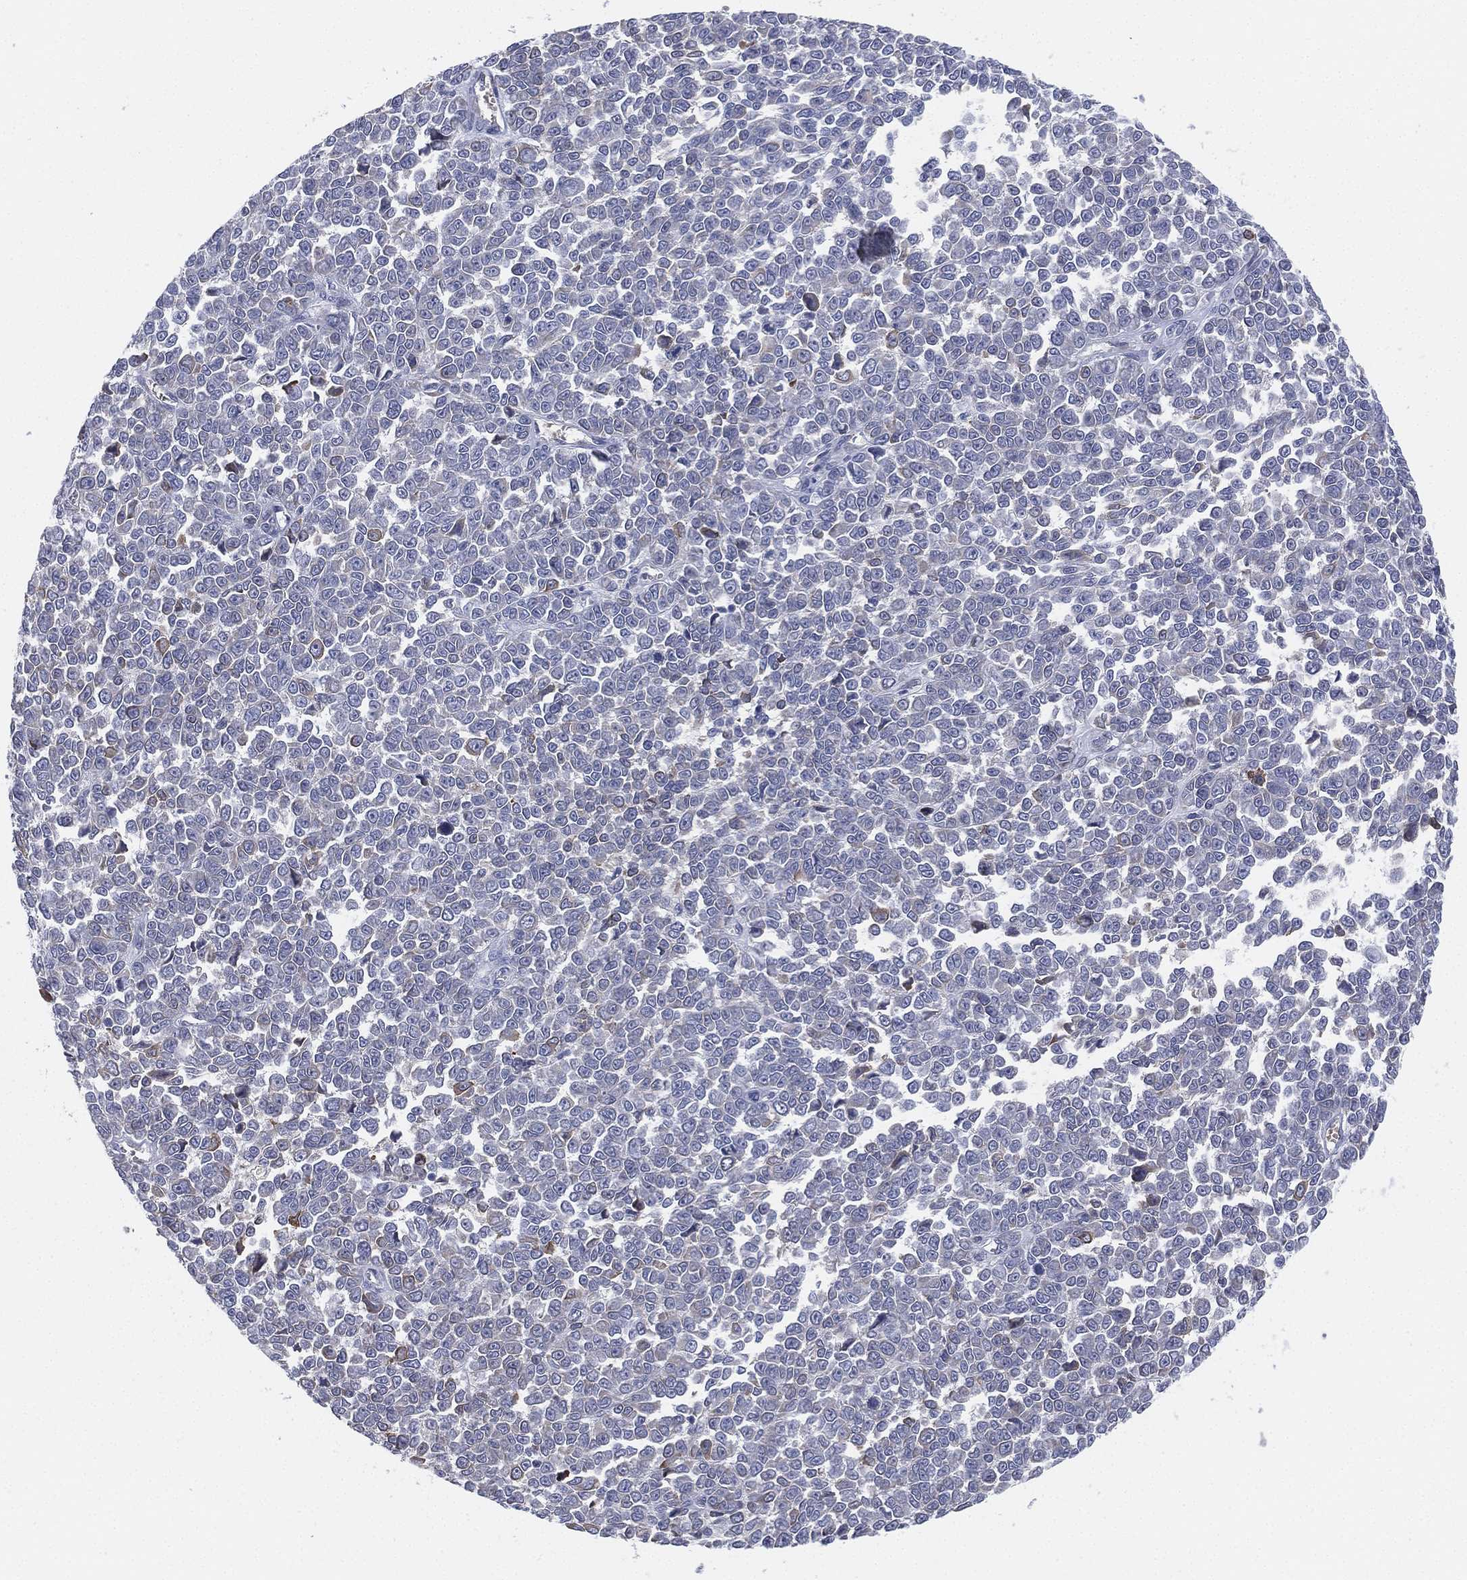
{"staining": {"intensity": "moderate", "quantity": "<25%", "location": "cytoplasmic/membranous"}, "tissue": "melanoma", "cell_type": "Tumor cells", "image_type": "cancer", "snomed": [{"axis": "morphology", "description": "Malignant melanoma, NOS"}, {"axis": "topography", "description": "Skin"}], "caption": "A brown stain labels moderate cytoplasmic/membranous expression of a protein in human melanoma tumor cells. The protein of interest is shown in brown color, while the nuclei are stained blue.", "gene": "MLF1", "patient": {"sex": "female", "age": 95}}